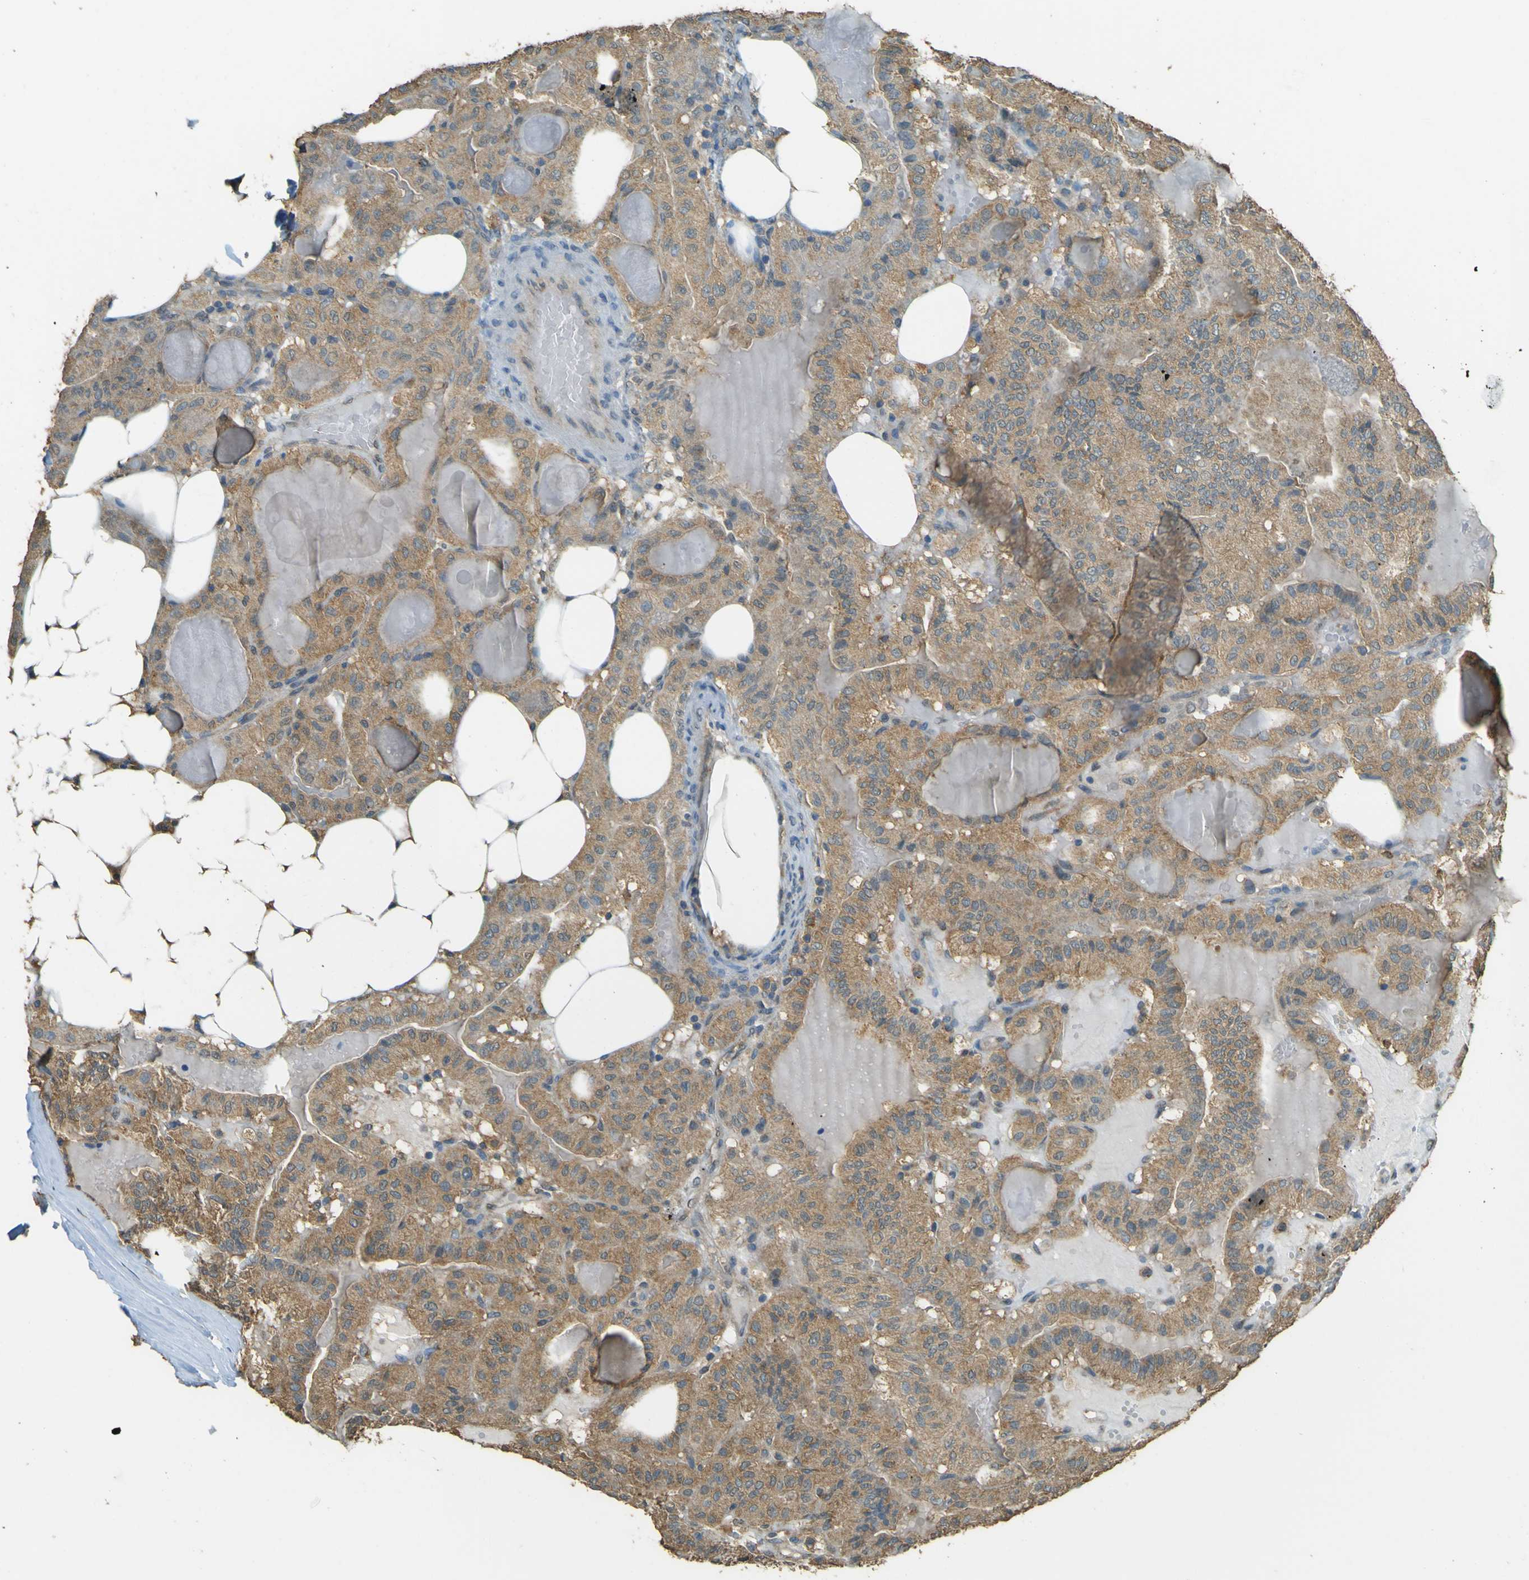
{"staining": {"intensity": "moderate", "quantity": ">75%", "location": "cytoplasmic/membranous"}, "tissue": "thyroid cancer", "cell_type": "Tumor cells", "image_type": "cancer", "snomed": [{"axis": "morphology", "description": "Papillary adenocarcinoma, NOS"}, {"axis": "topography", "description": "Thyroid gland"}], "caption": "Protein expression analysis of thyroid papillary adenocarcinoma shows moderate cytoplasmic/membranous staining in approximately >75% of tumor cells.", "gene": "GOLGA1", "patient": {"sex": "male", "age": 77}}